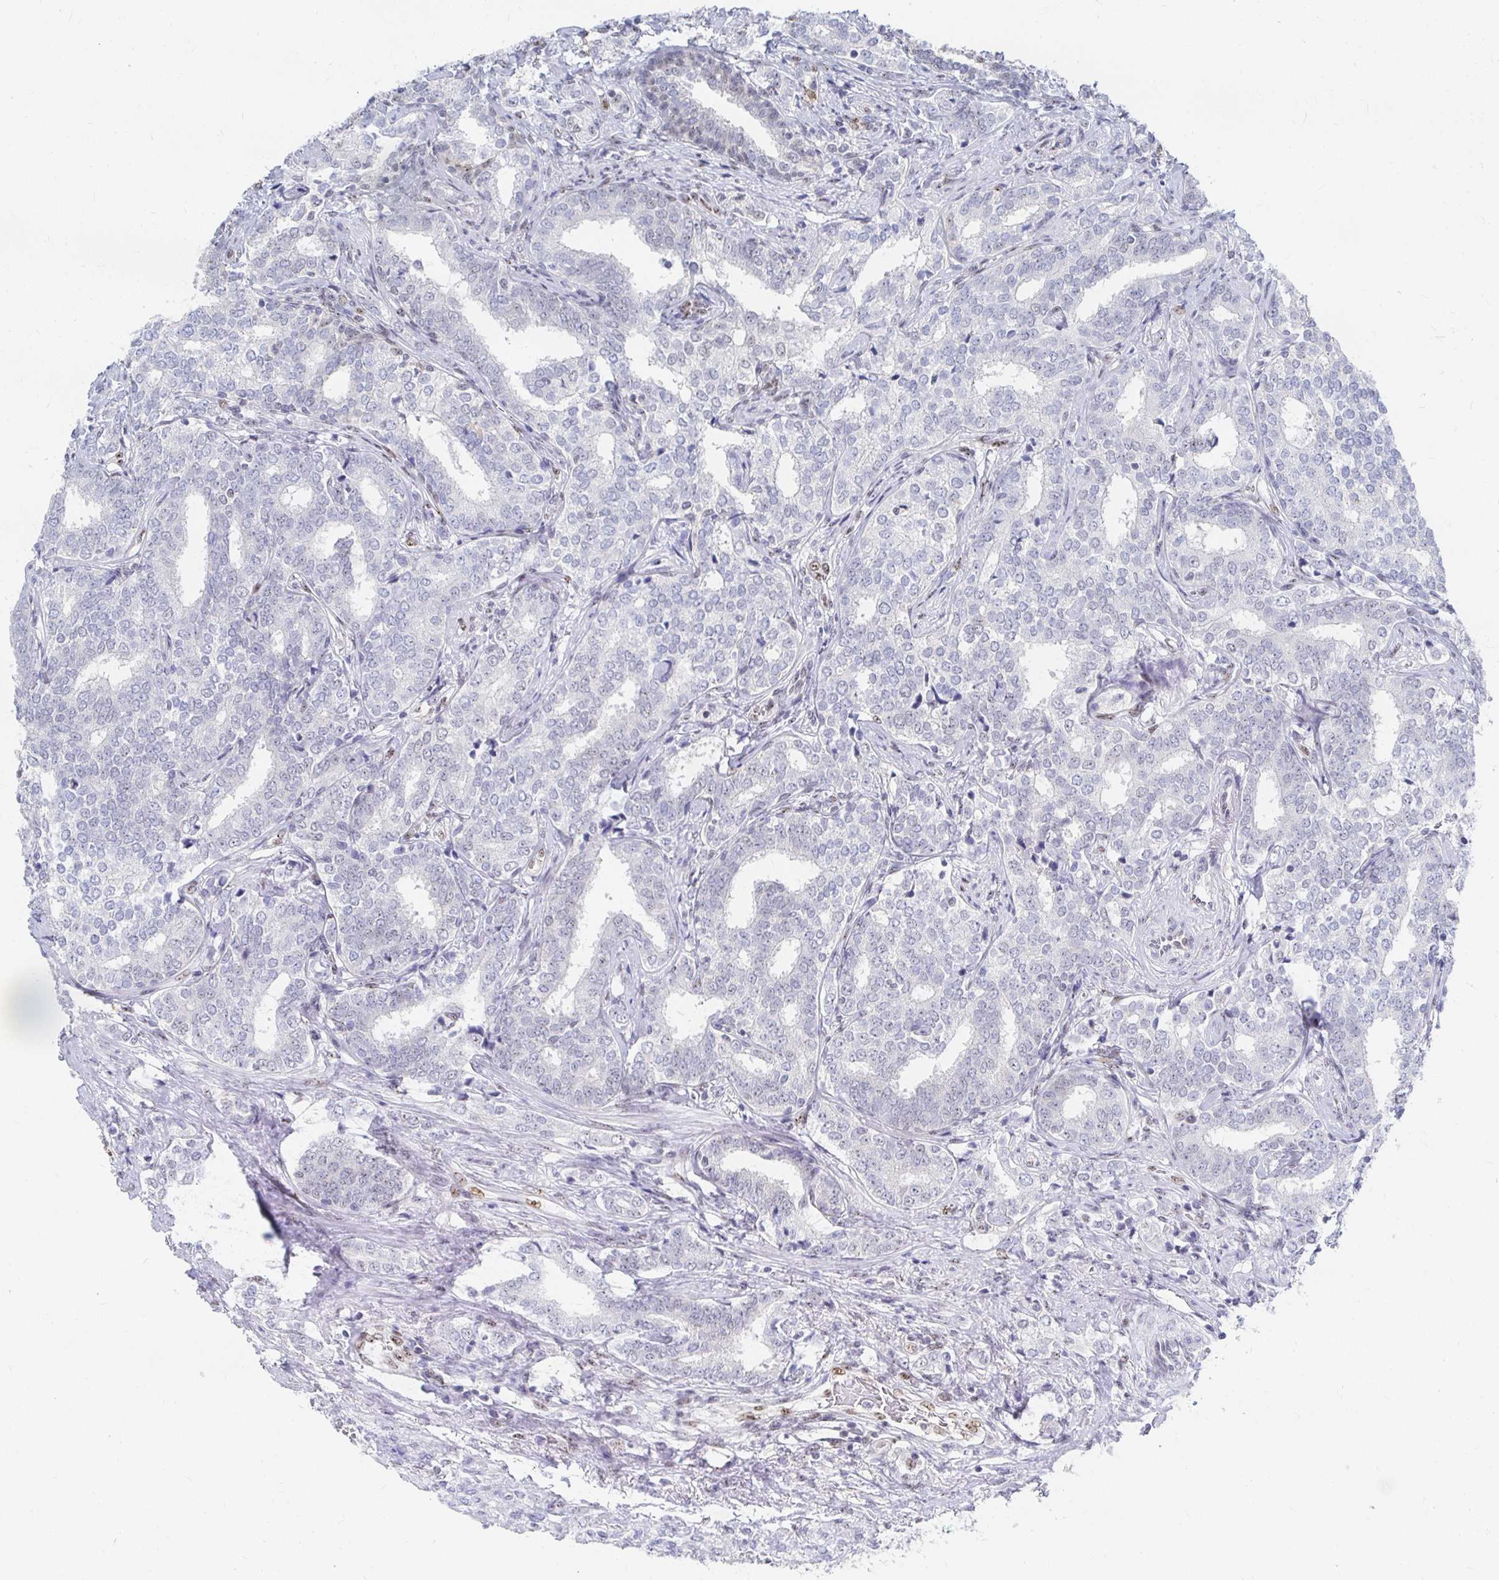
{"staining": {"intensity": "weak", "quantity": "<25%", "location": "nuclear"}, "tissue": "prostate cancer", "cell_type": "Tumor cells", "image_type": "cancer", "snomed": [{"axis": "morphology", "description": "Adenocarcinoma, High grade"}, {"axis": "topography", "description": "Prostate"}], "caption": "Micrograph shows no significant protein expression in tumor cells of prostate adenocarcinoma (high-grade).", "gene": "CLIC3", "patient": {"sex": "male", "age": 72}}